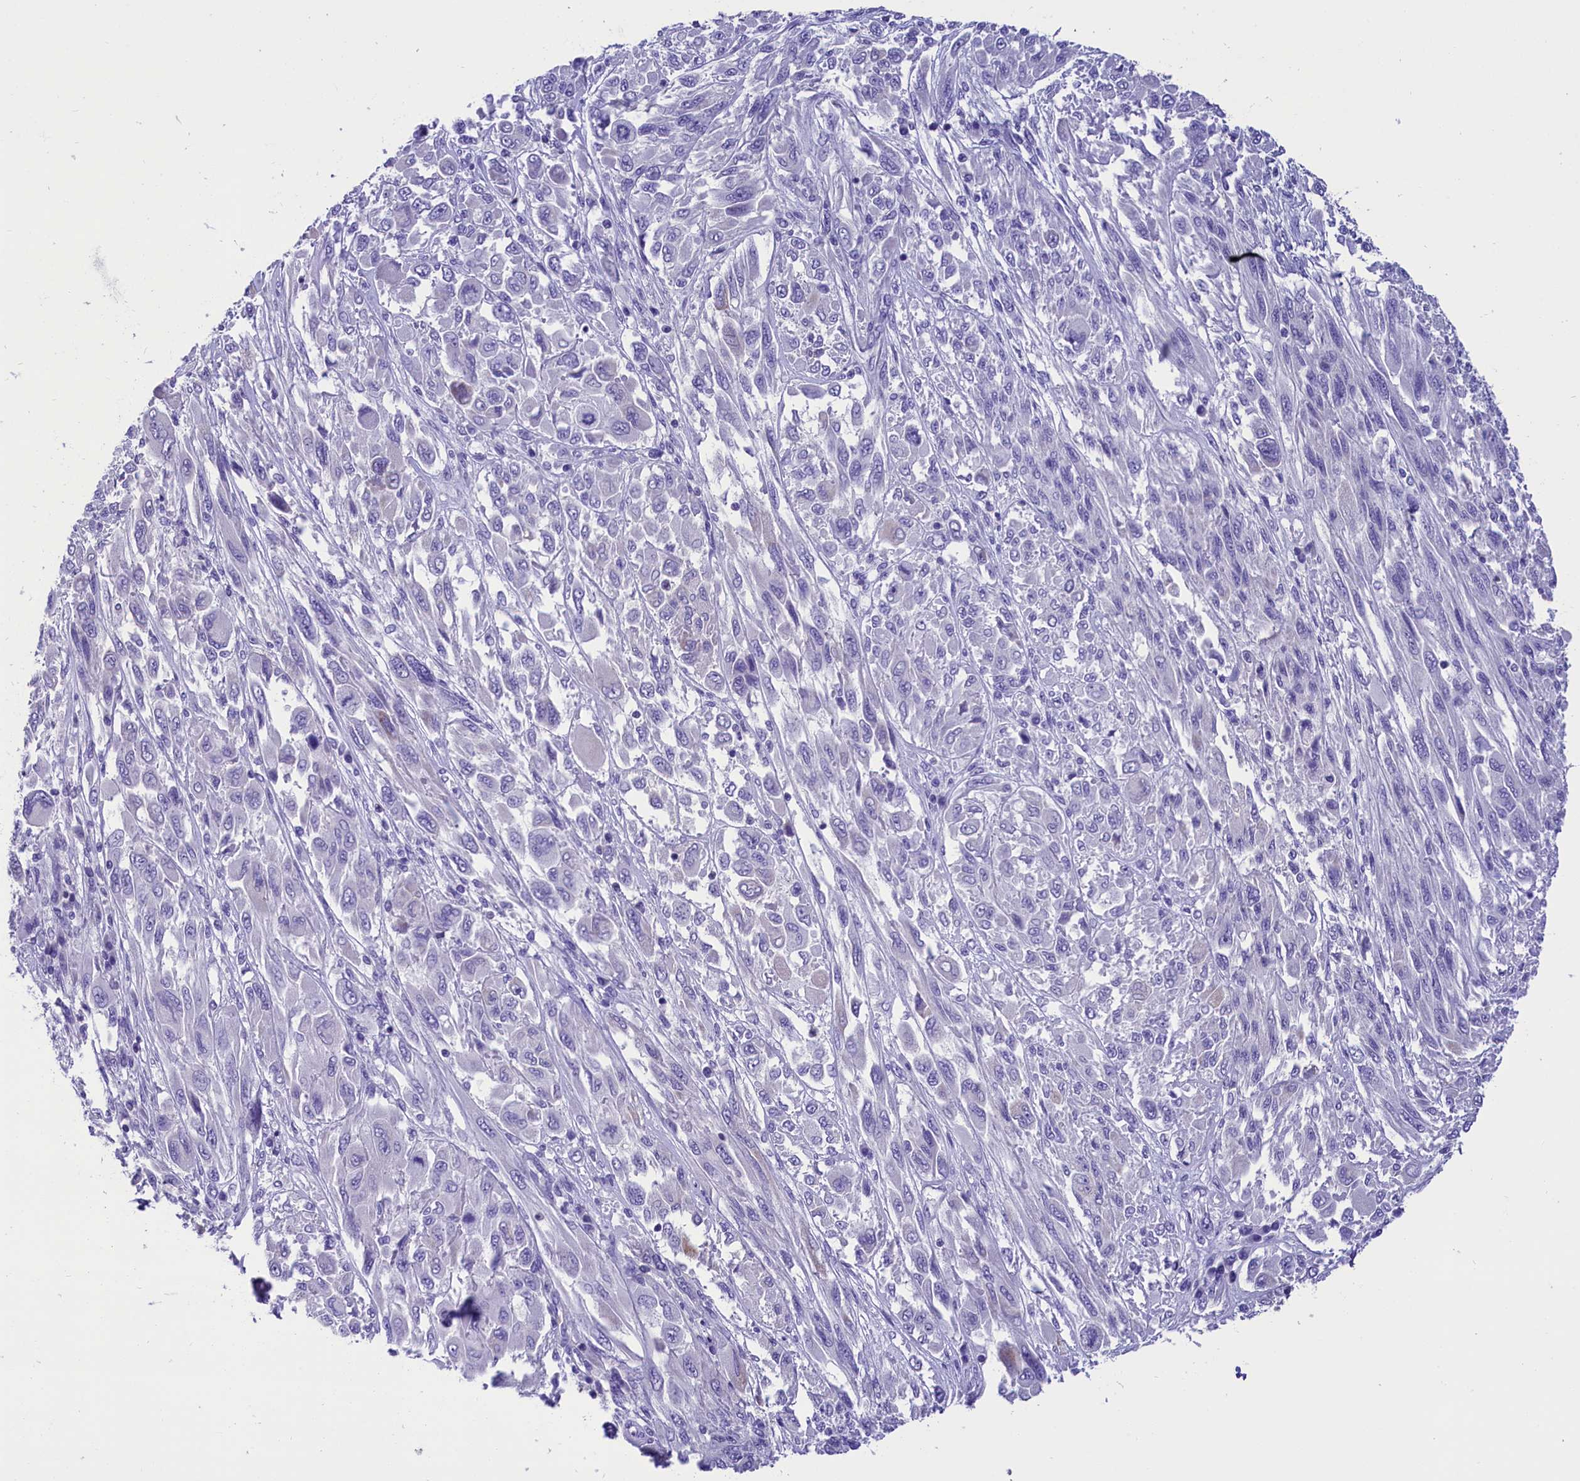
{"staining": {"intensity": "negative", "quantity": "none", "location": "none"}, "tissue": "melanoma", "cell_type": "Tumor cells", "image_type": "cancer", "snomed": [{"axis": "morphology", "description": "Malignant melanoma, NOS"}, {"axis": "topography", "description": "Skin"}], "caption": "The image reveals no staining of tumor cells in melanoma. Brightfield microscopy of IHC stained with DAB (brown) and hematoxylin (blue), captured at high magnification.", "gene": "ABAT", "patient": {"sex": "female", "age": 91}}